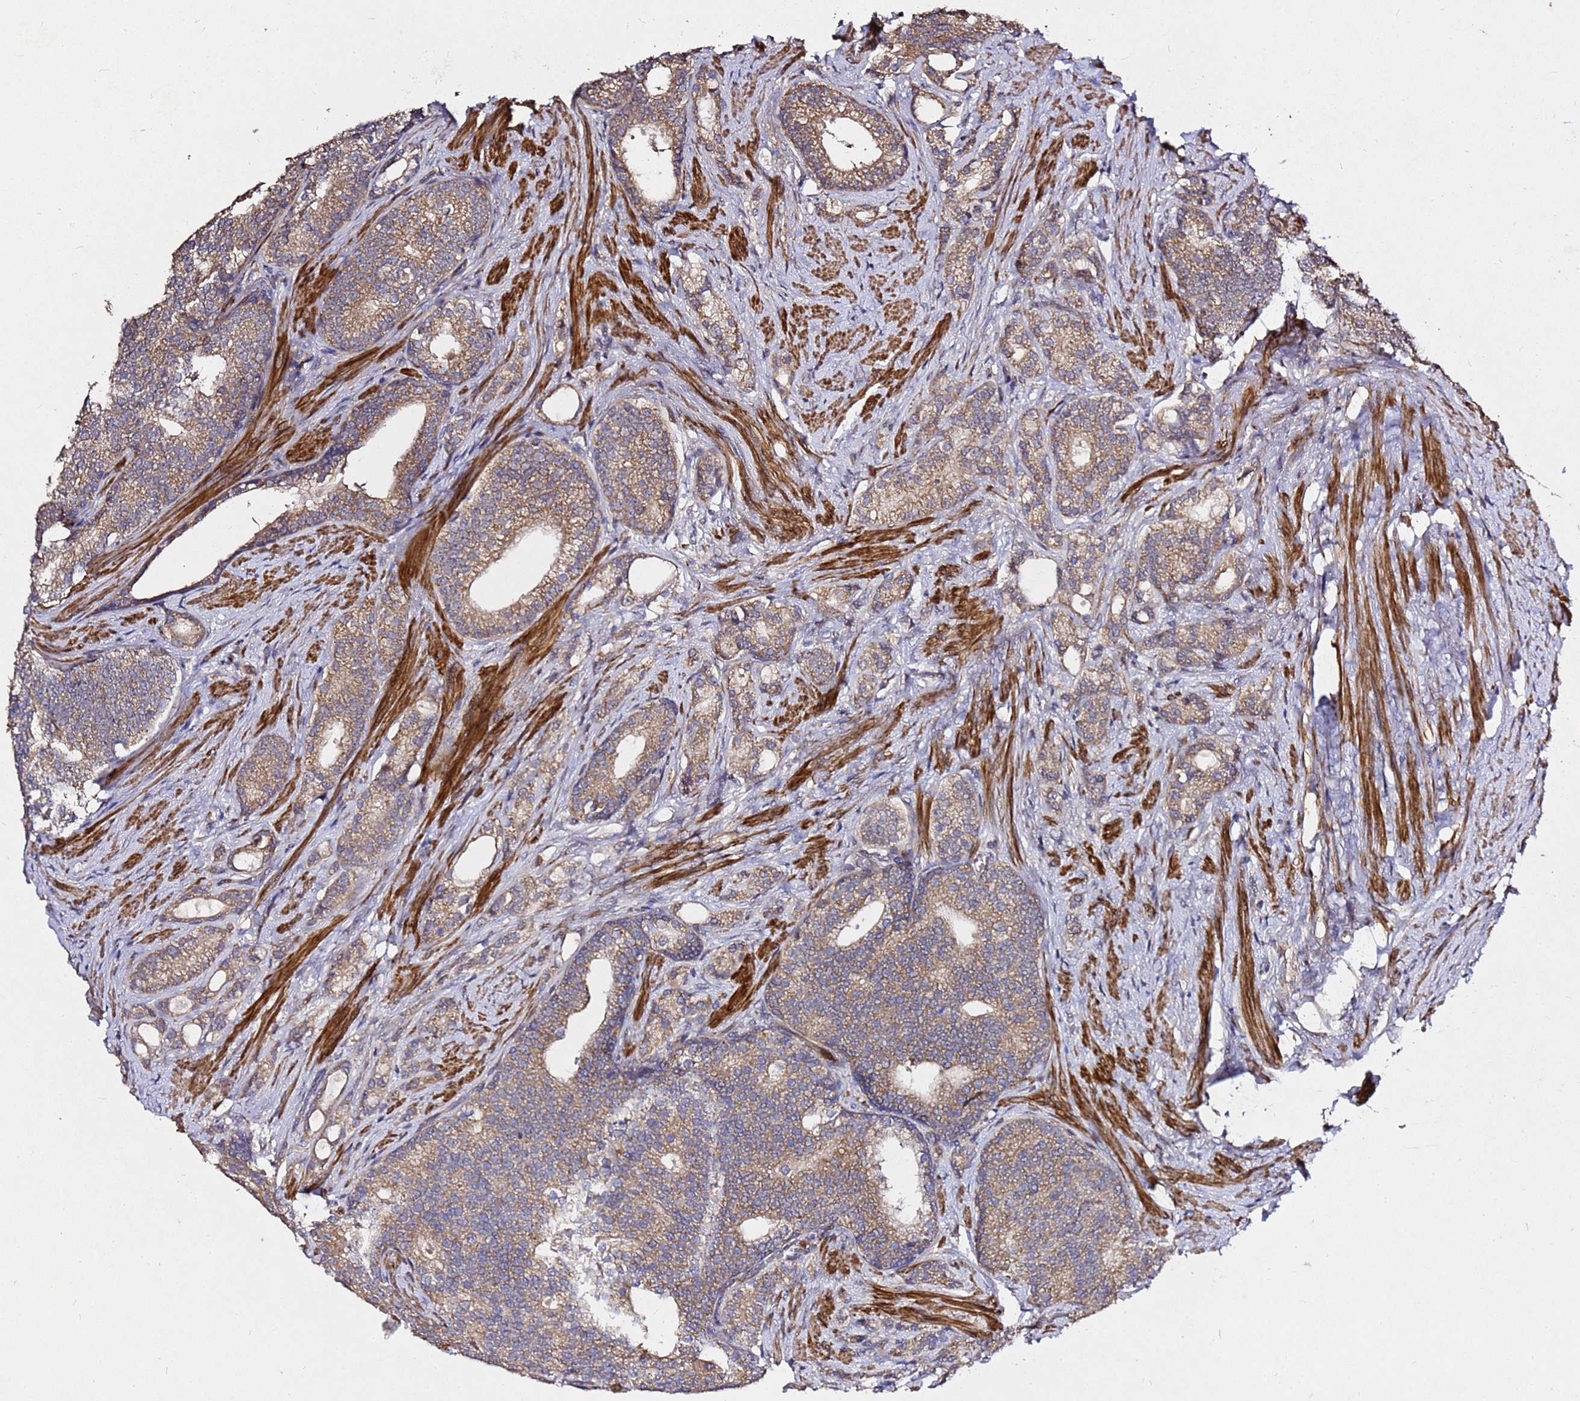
{"staining": {"intensity": "moderate", "quantity": ">75%", "location": "cytoplasmic/membranous"}, "tissue": "prostate cancer", "cell_type": "Tumor cells", "image_type": "cancer", "snomed": [{"axis": "morphology", "description": "Adenocarcinoma, Low grade"}, {"axis": "topography", "description": "Prostate"}], "caption": "This is a photomicrograph of IHC staining of adenocarcinoma (low-grade) (prostate), which shows moderate expression in the cytoplasmic/membranous of tumor cells.", "gene": "RSPRY1", "patient": {"sex": "male", "age": 71}}